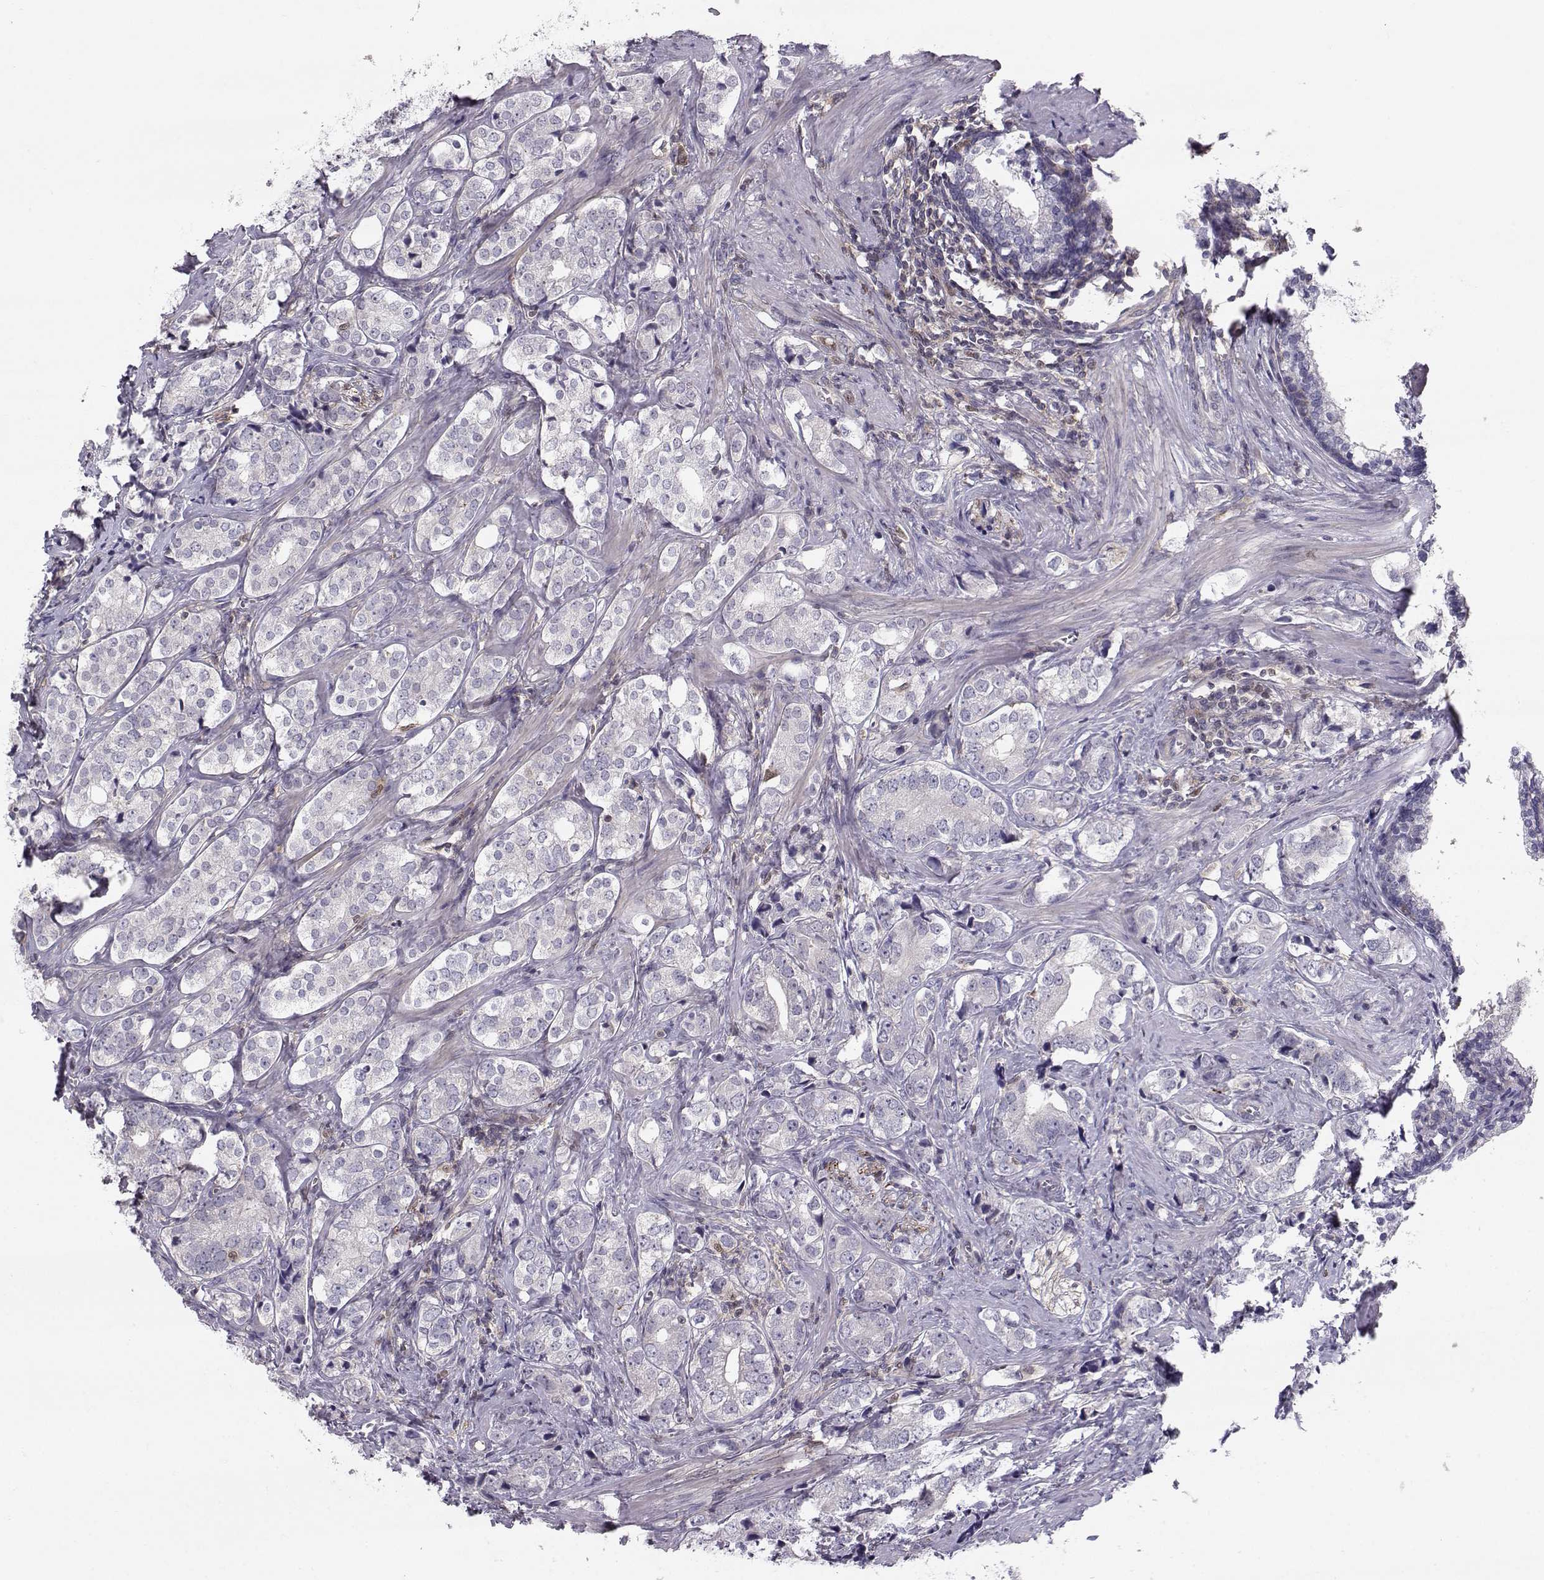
{"staining": {"intensity": "negative", "quantity": "none", "location": "none"}, "tissue": "prostate cancer", "cell_type": "Tumor cells", "image_type": "cancer", "snomed": [{"axis": "morphology", "description": "Adenocarcinoma, NOS"}, {"axis": "topography", "description": "Prostate and seminal vesicle, NOS"}], "caption": "High power microscopy image of an immunohistochemistry (IHC) histopathology image of prostate cancer, revealing no significant positivity in tumor cells.", "gene": "ASB16", "patient": {"sex": "male", "age": 63}}